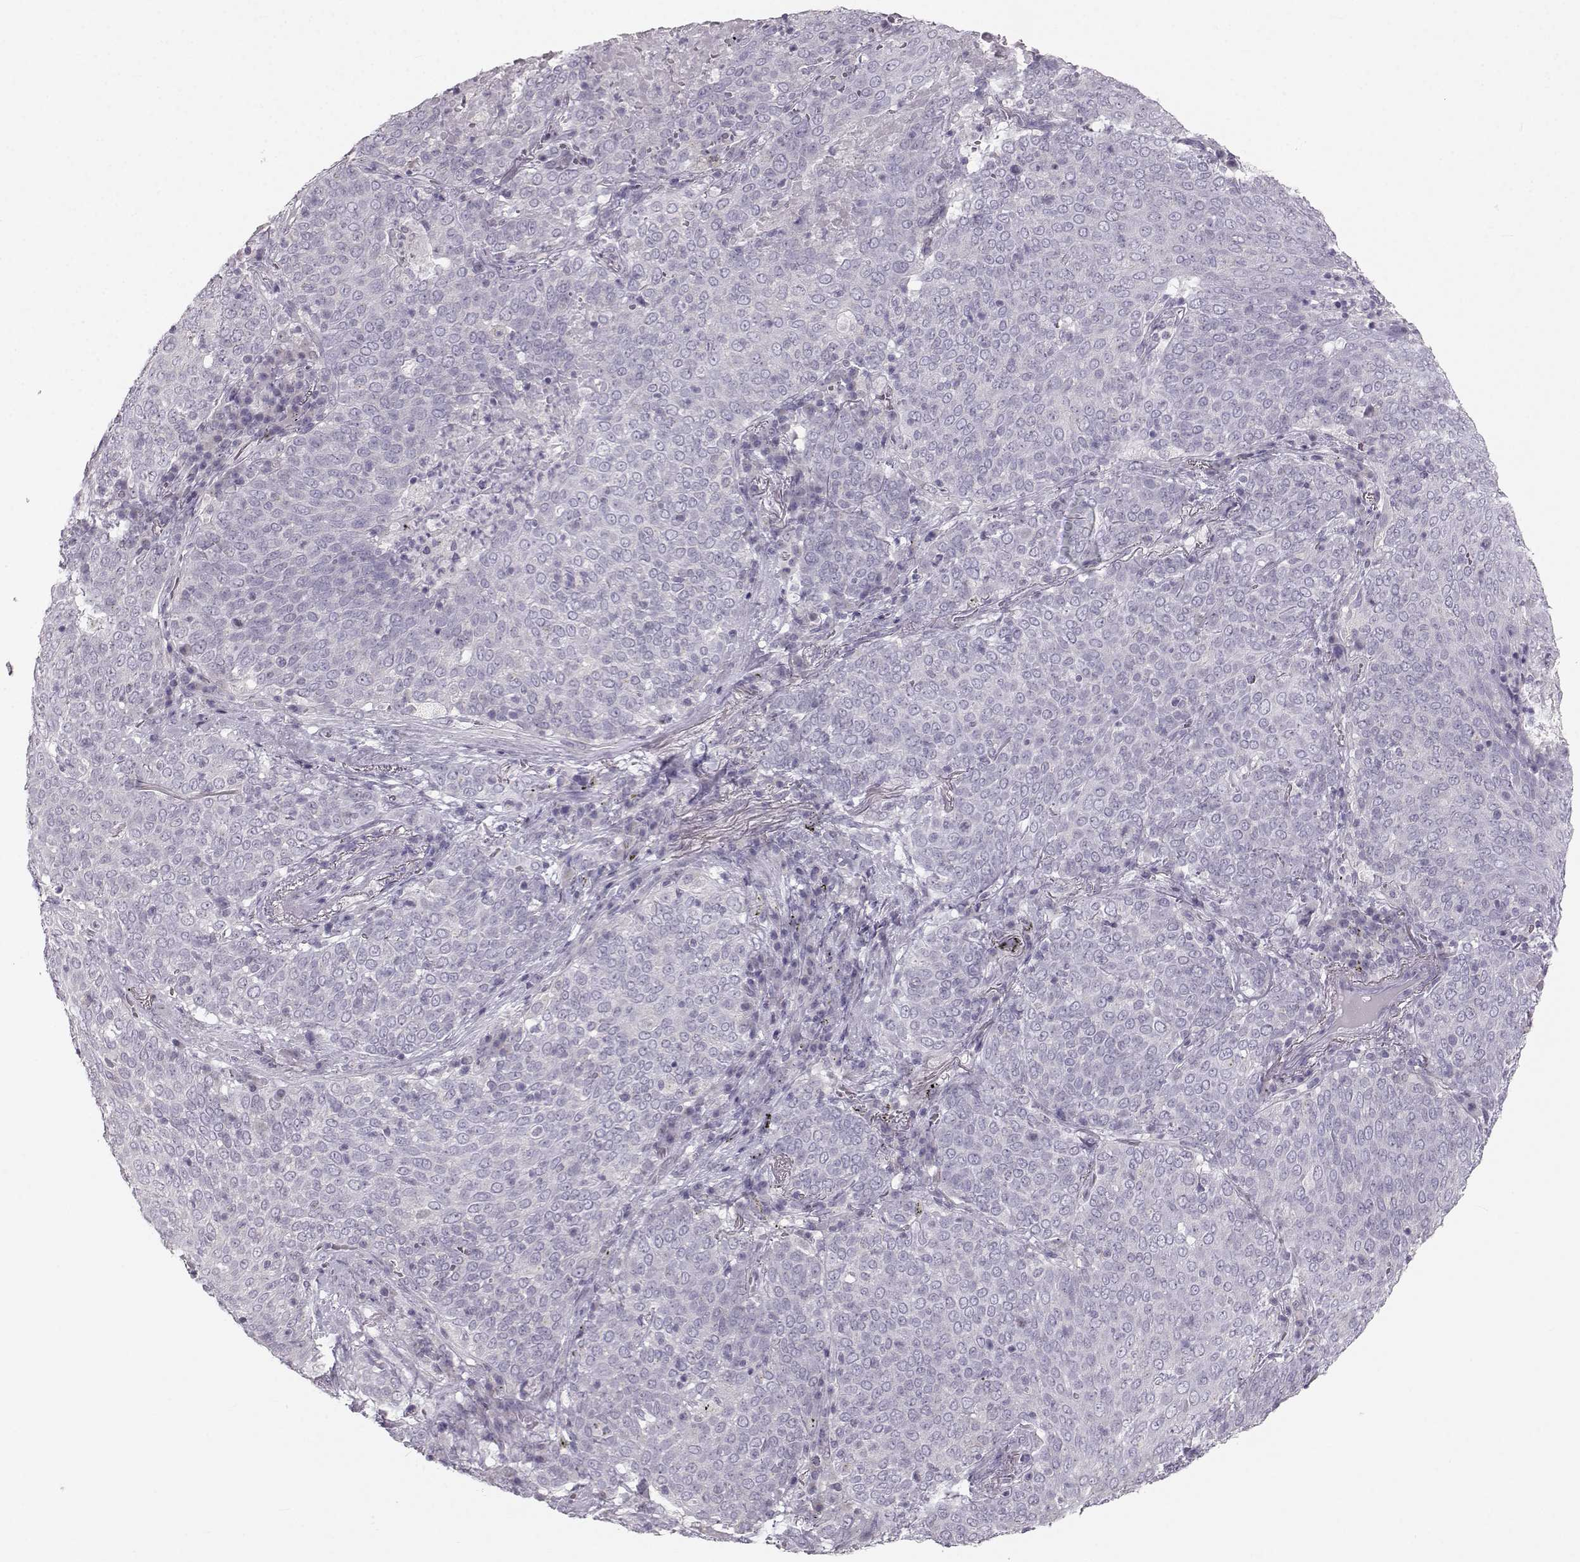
{"staining": {"intensity": "negative", "quantity": "none", "location": "none"}, "tissue": "lung cancer", "cell_type": "Tumor cells", "image_type": "cancer", "snomed": [{"axis": "morphology", "description": "Squamous cell carcinoma, NOS"}, {"axis": "topography", "description": "Lung"}], "caption": "The image reveals no staining of tumor cells in lung squamous cell carcinoma.", "gene": "OIP5", "patient": {"sex": "male", "age": 82}}